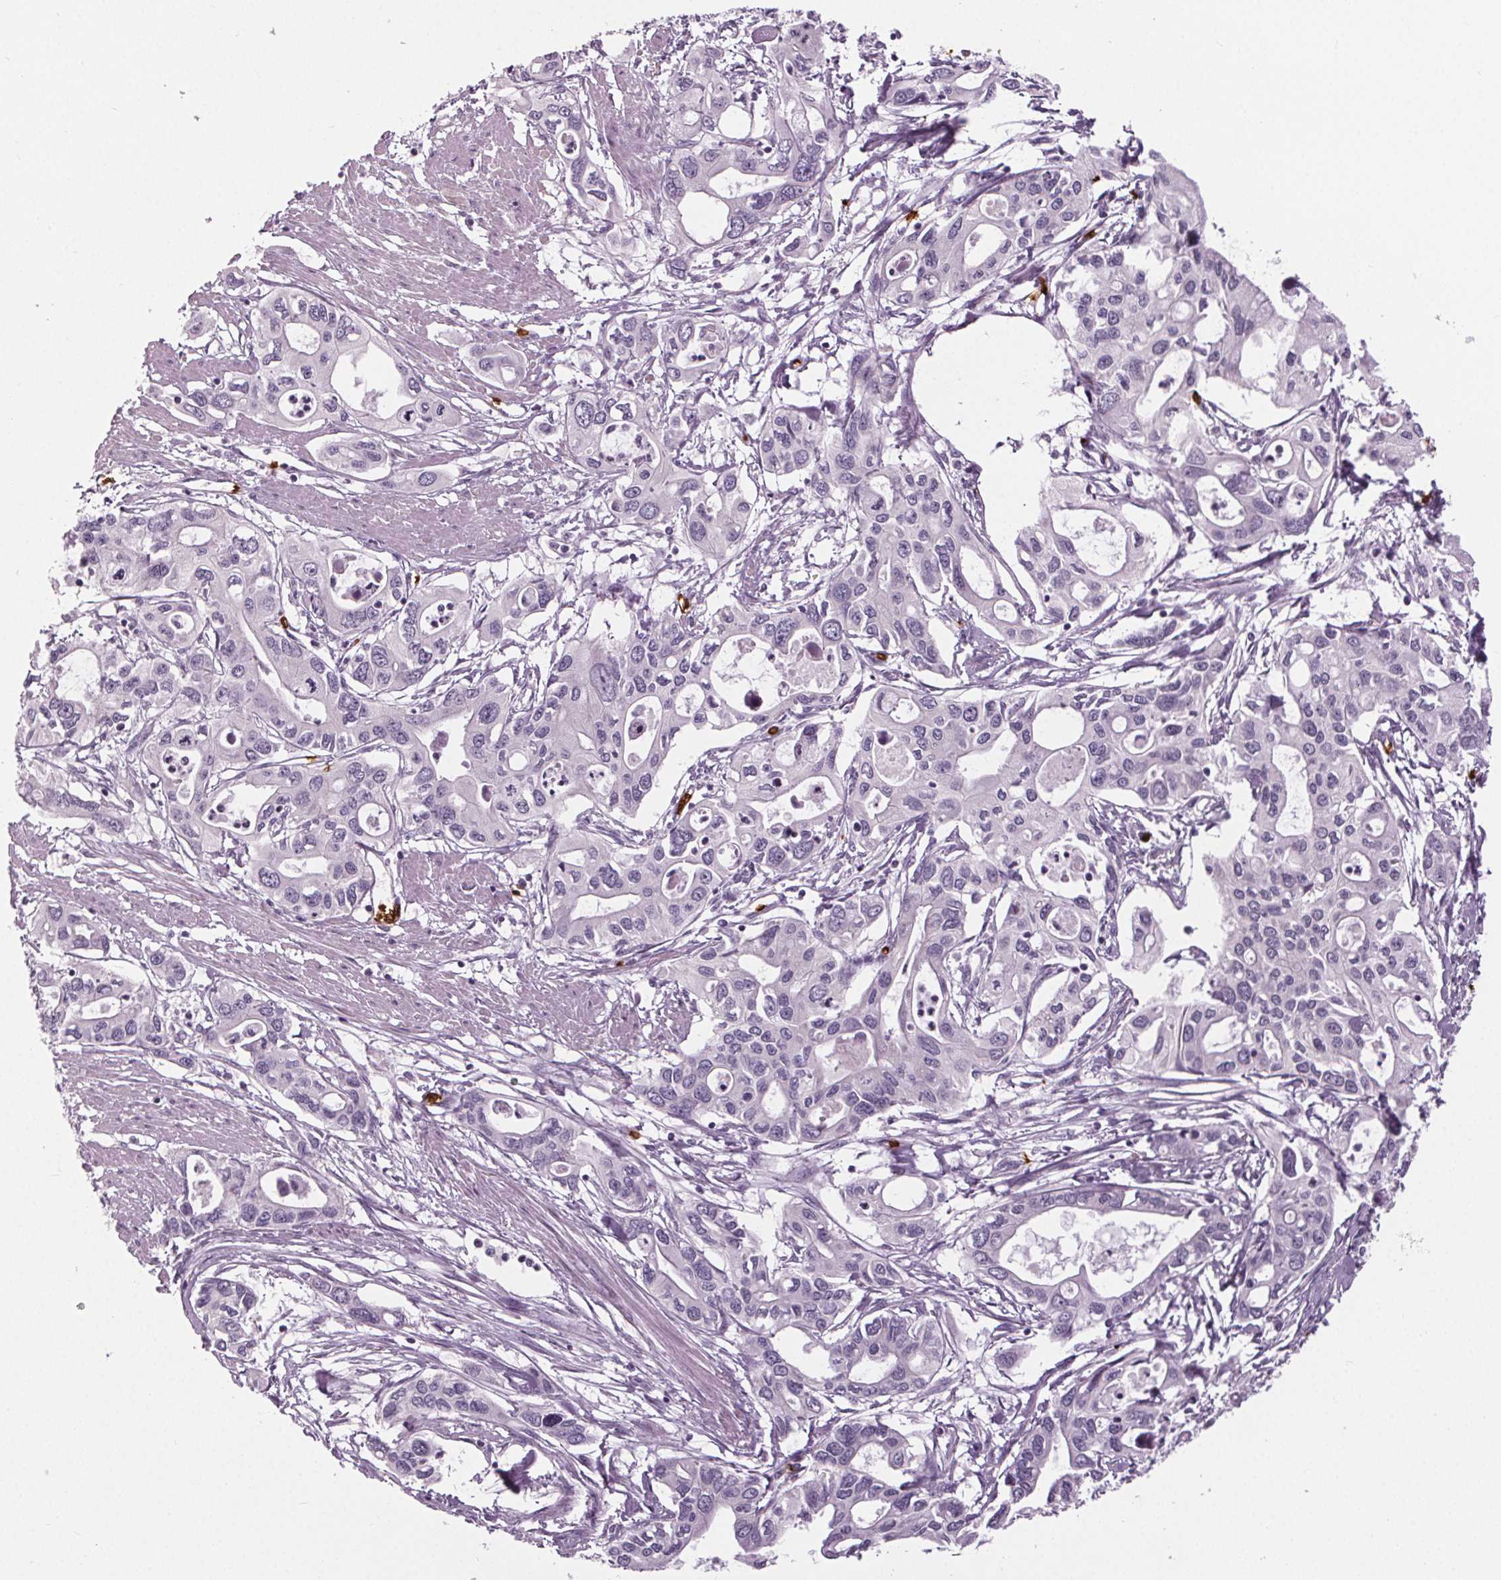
{"staining": {"intensity": "negative", "quantity": "none", "location": "none"}, "tissue": "pancreatic cancer", "cell_type": "Tumor cells", "image_type": "cancer", "snomed": [{"axis": "morphology", "description": "Adenocarcinoma, NOS"}, {"axis": "topography", "description": "Pancreas"}], "caption": "A photomicrograph of human pancreatic adenocarcinoma is negative for staining in tumor cells.", "gene": "SLC4A1", "patient": {"sex": "male", "age": 60}}